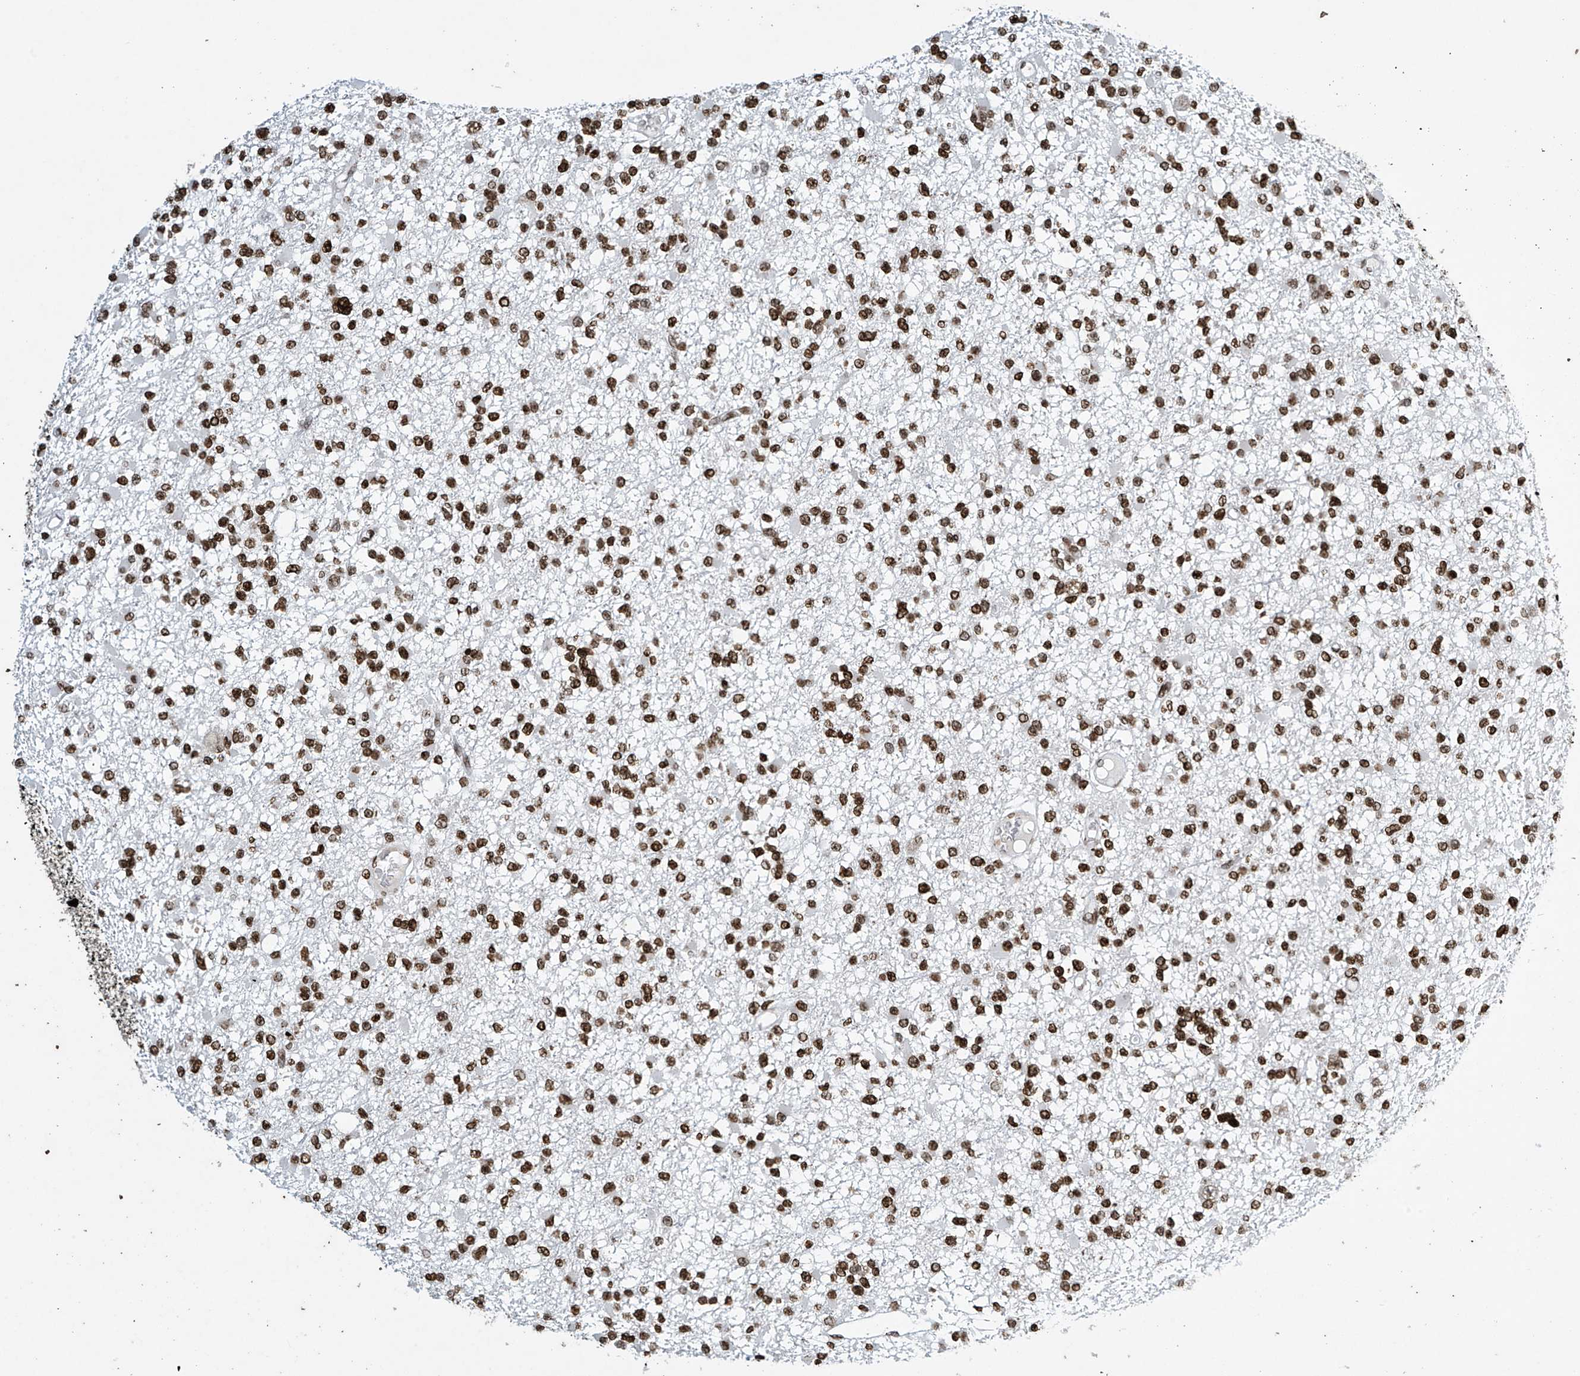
{"staining": {"intensity": "strong", "quantity": ">75%", "location": "nuclear"}, "tissue": "glioma", "cell_type": "Tumor cells", "image_type": "cancer", "snomed": [{"axis": "morphology", "description": "Glioma, malignant, Low grade"}, {"axis": "topography", "description": "Brain"}], "caption": "A photomicrograph showing strong nuclear positivity in approximately >75% of tumor cells in glioma, as visualized by brown immunohistochemical staining.", "gene": "H4C16", "patient": {"sex": "female", "age": 22}}